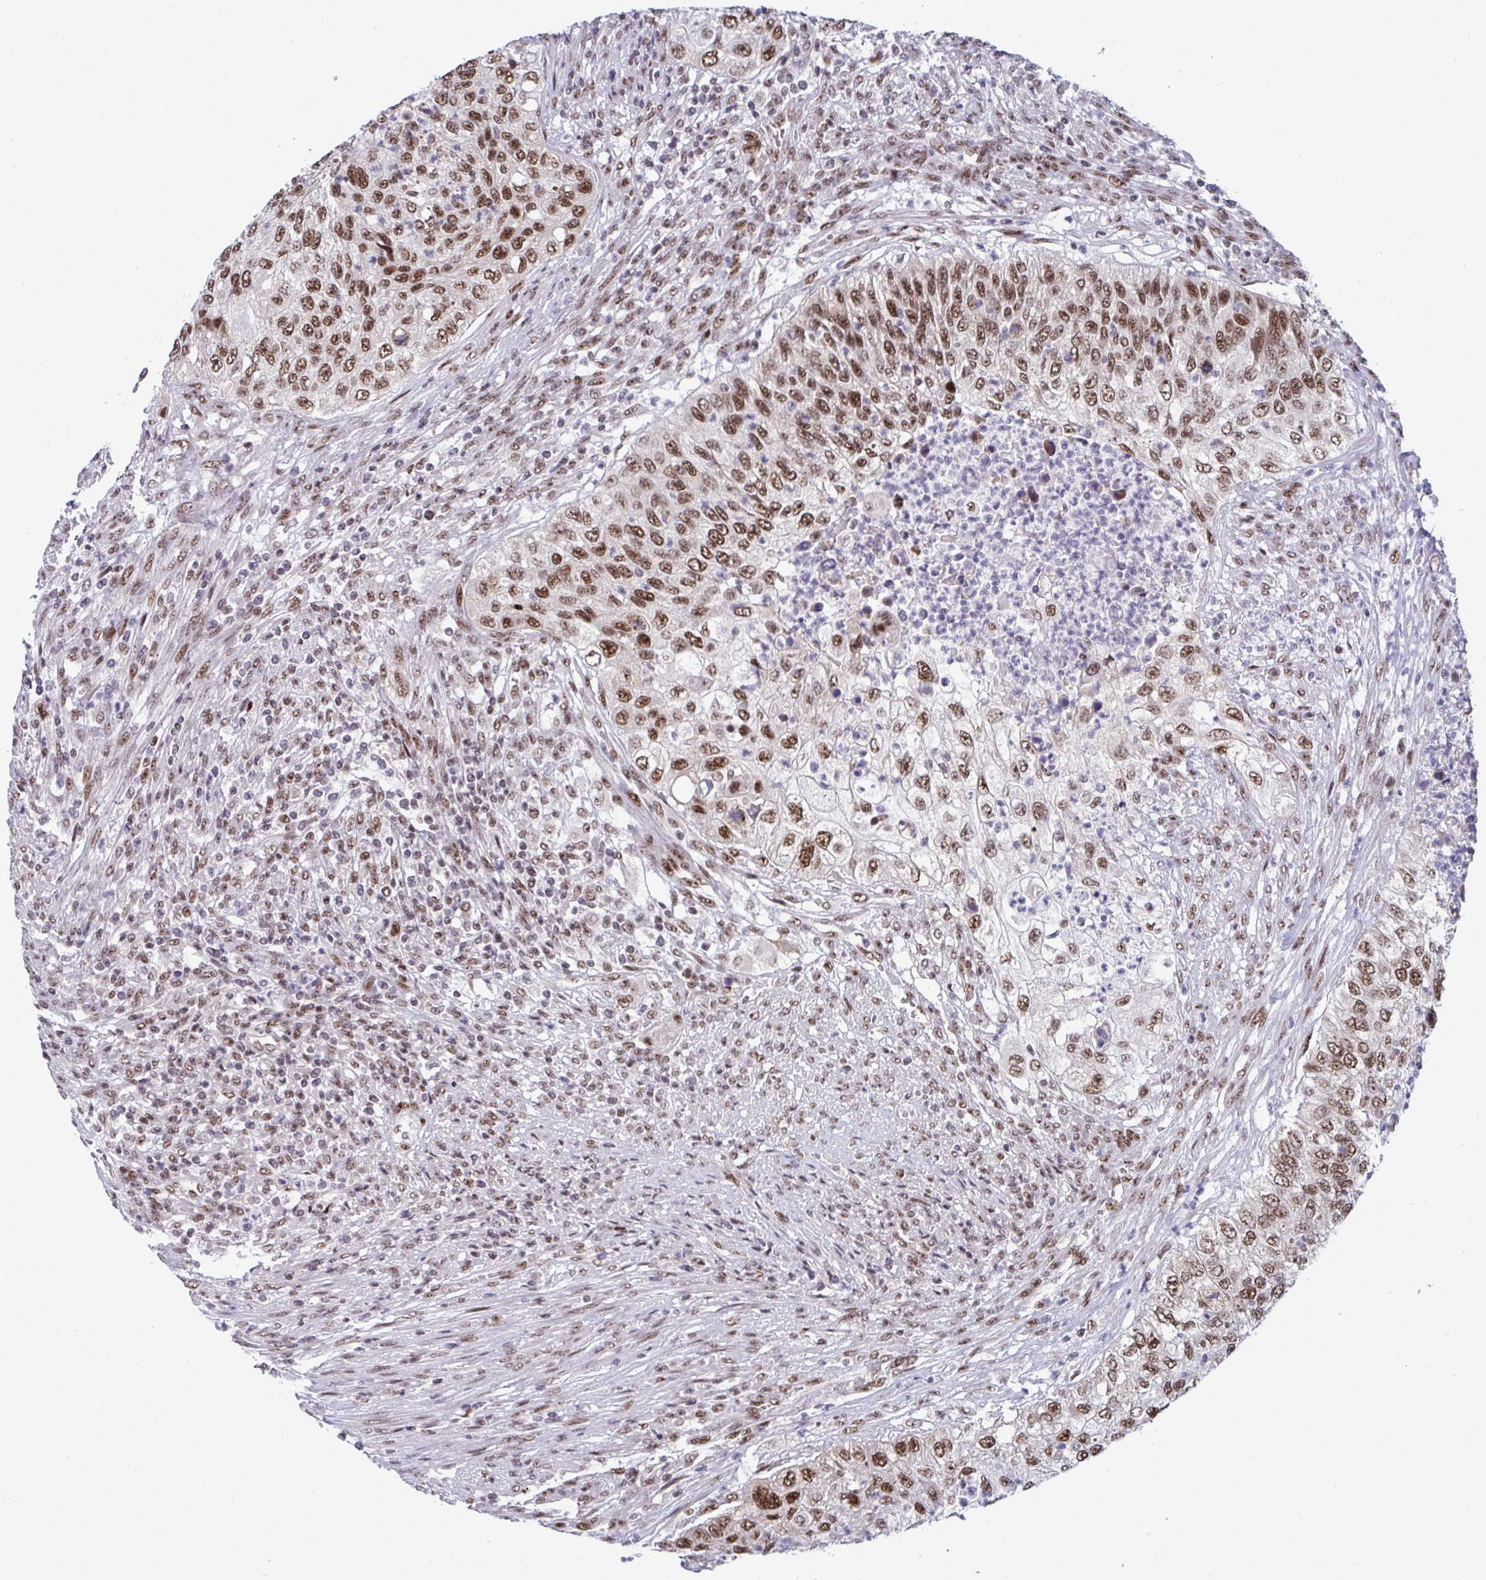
{"staining": {"intensity": "moderate", "quantity": ">75%", "location": "nuclear"}, "tissue": "urothelial cancer", "cell_type": "Tumor cells", "image_type": "cancer", "snomed": [{"axis": "morphology", "description": "Urothelial carcinoma, High grade"}, {"axis": "topography", "description": "Urinary bladder"}], "caption": "An image showing moderate nuclear positivity in approximately >75% of tumor cells in high-grade urothelial carcinoma, as visualized by brown immunohistochemical staining.", "gene": "WBP11", "patient": {"sex": "female", "age": 60}}